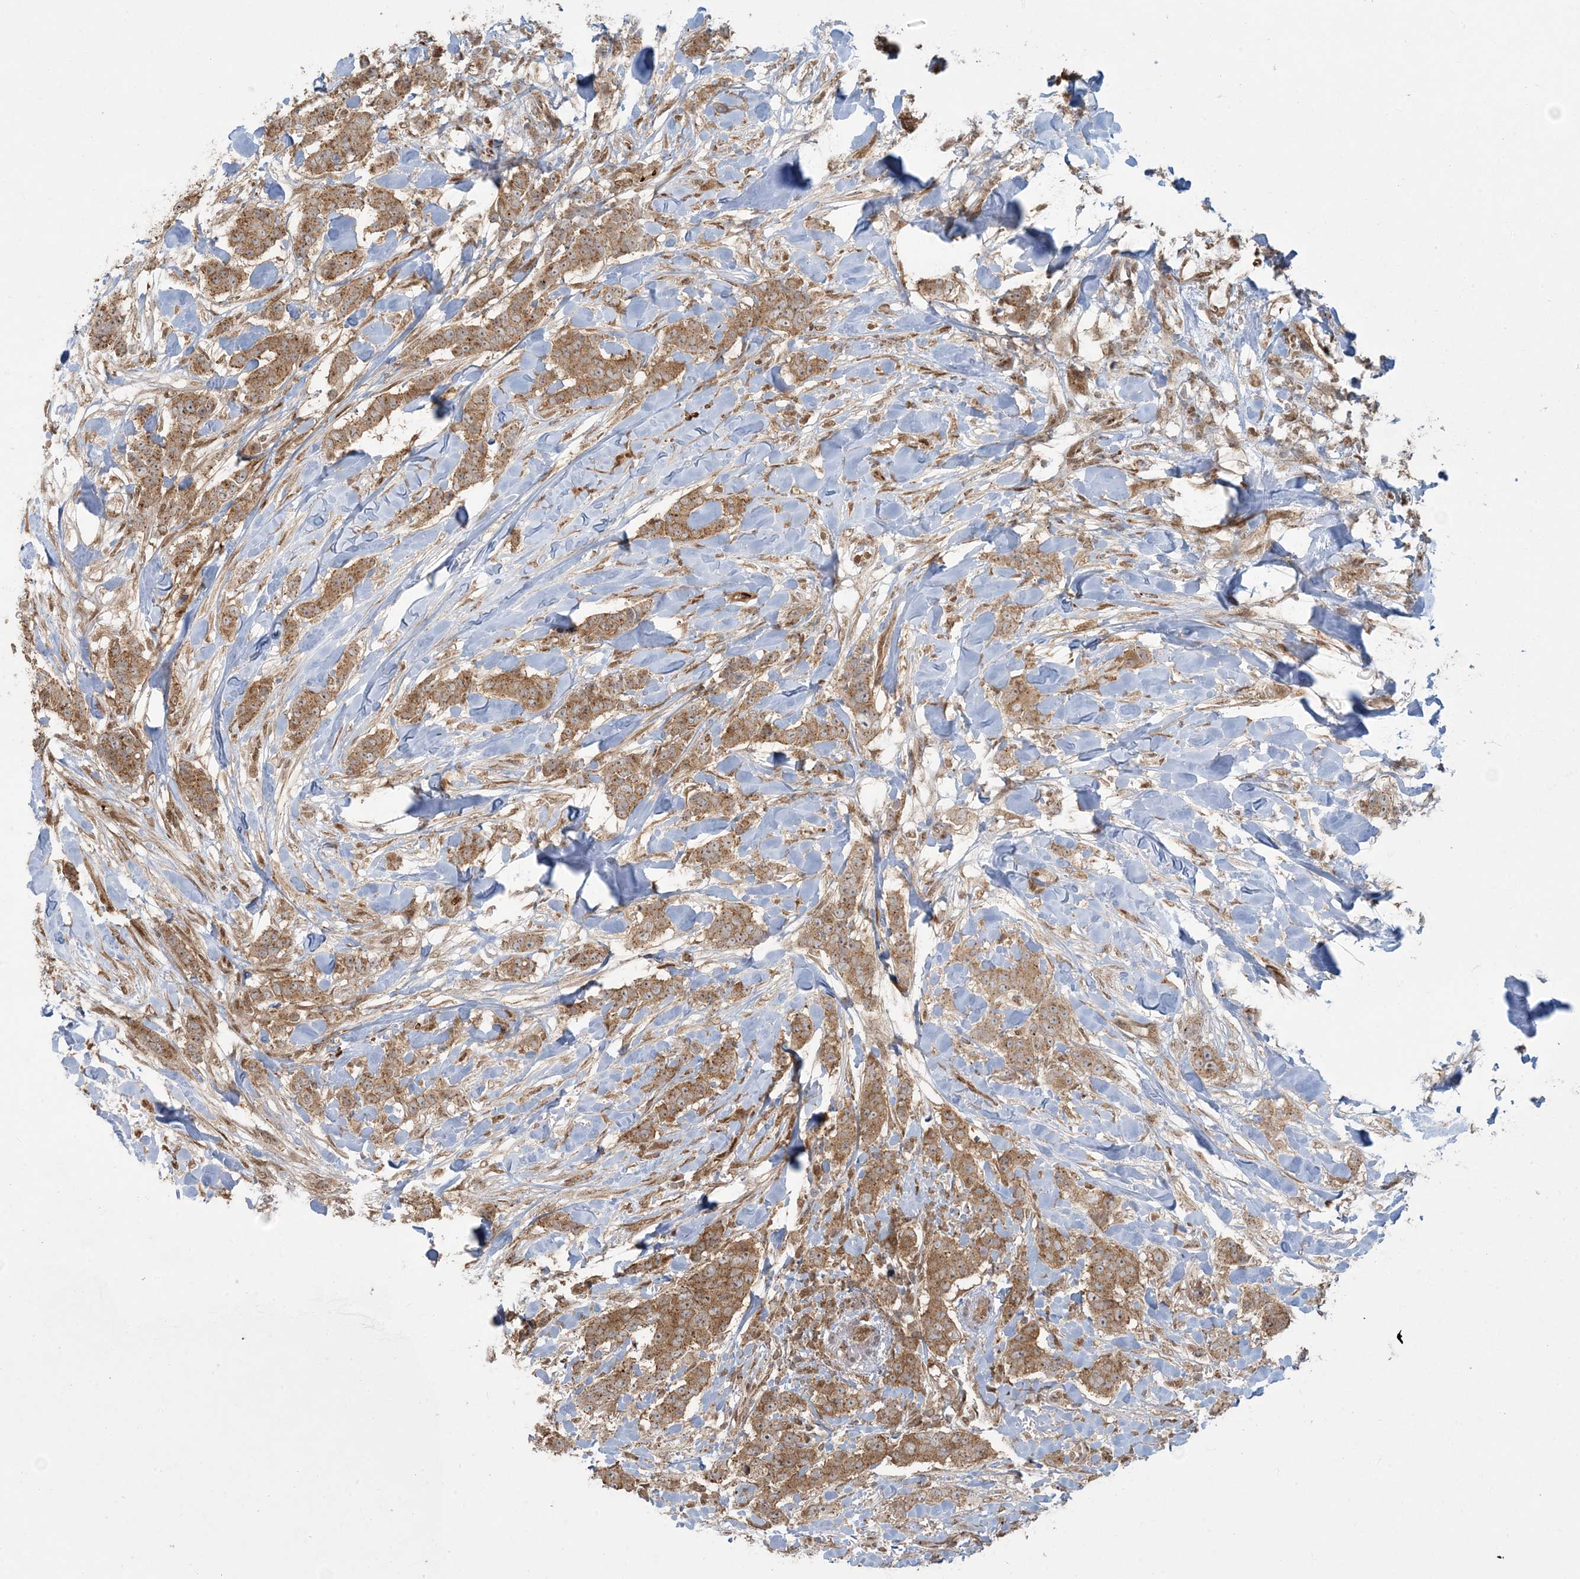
{"staining": {"intensity": "moderate", "quantity": ">75%", "location": "cytoplasmic/membranous"}, "tissue": "breast cancer", "cell_type": "Tumor cells", "image_type": "cancer", "snomed": [{"axis": "morphology", "description": "Duct carcinoma"}, {"axis": "topography", "description": "Breast"}], "caption": "Immunohistochemistry photomicrograph of human breast cancer (infiltrating ductal carcinoma) stained for a protein (brown), which demonstrates medium levels of moderate cytoplasmic/membranous positivity in approximately >75% of tumor cells.", "gene": "ABCF3", "patient": {"sex": "female", "age": 40}}